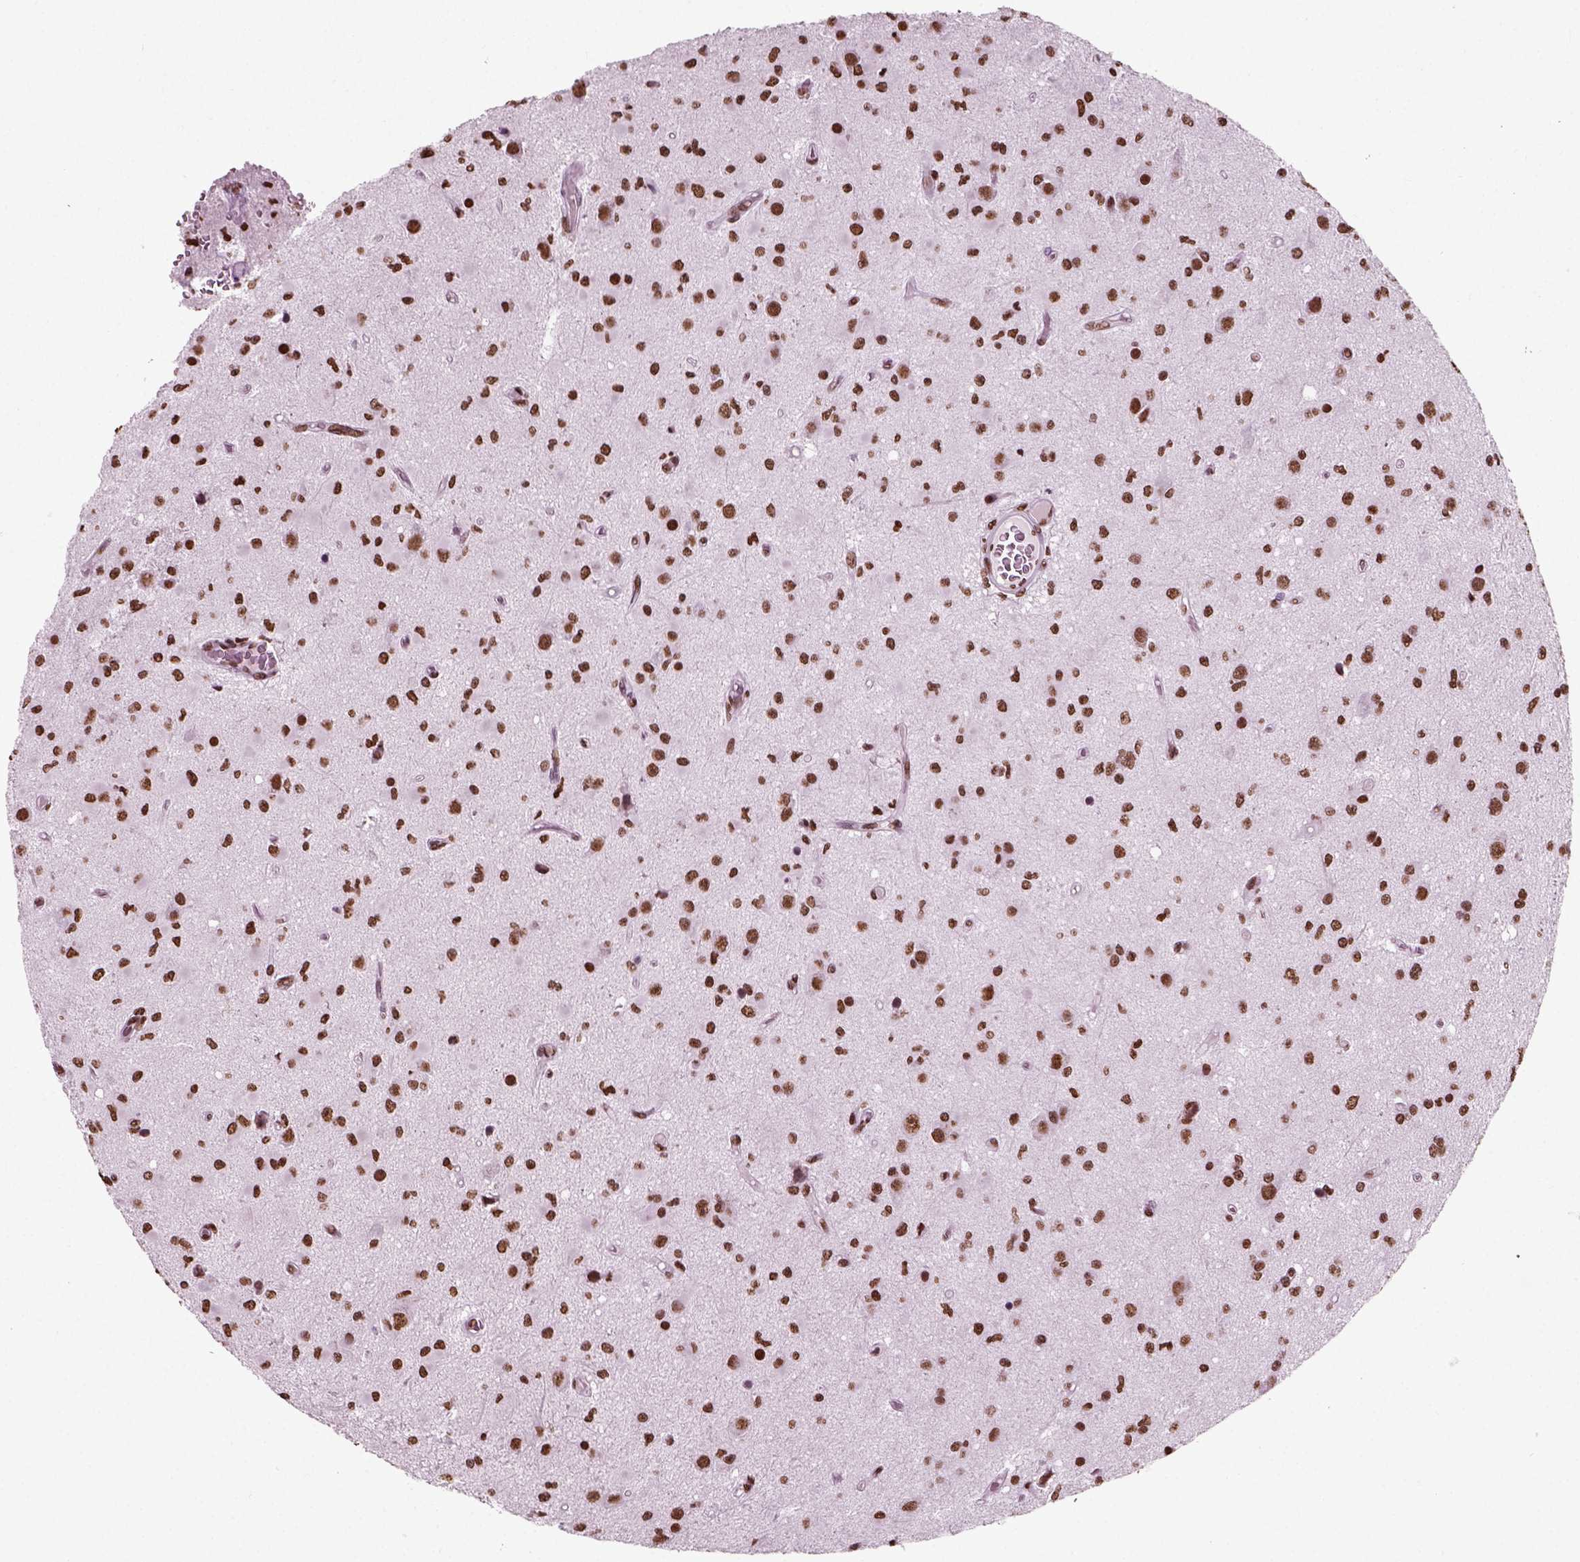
{"staining": {"intensity": "strong", "quantity": ">75%", "location": "nuclear"}, "tissue": "glioma", "cell_type": "Tumor cells", "image_type": "cancer", "snomed": [{"axis": "morphology", "description": "Glioma, malignant, Low grade"}, {"axis": "topography", "description": "Brain"}], "caption": "Immunohistochemical staining of human malignant low-grade glioma exhibits high levels of strong nuclear protein positivity in approximately >75% of tumor cells.", "gene": "POLR1H", "patient": {"sex": "female", "age": 45}}